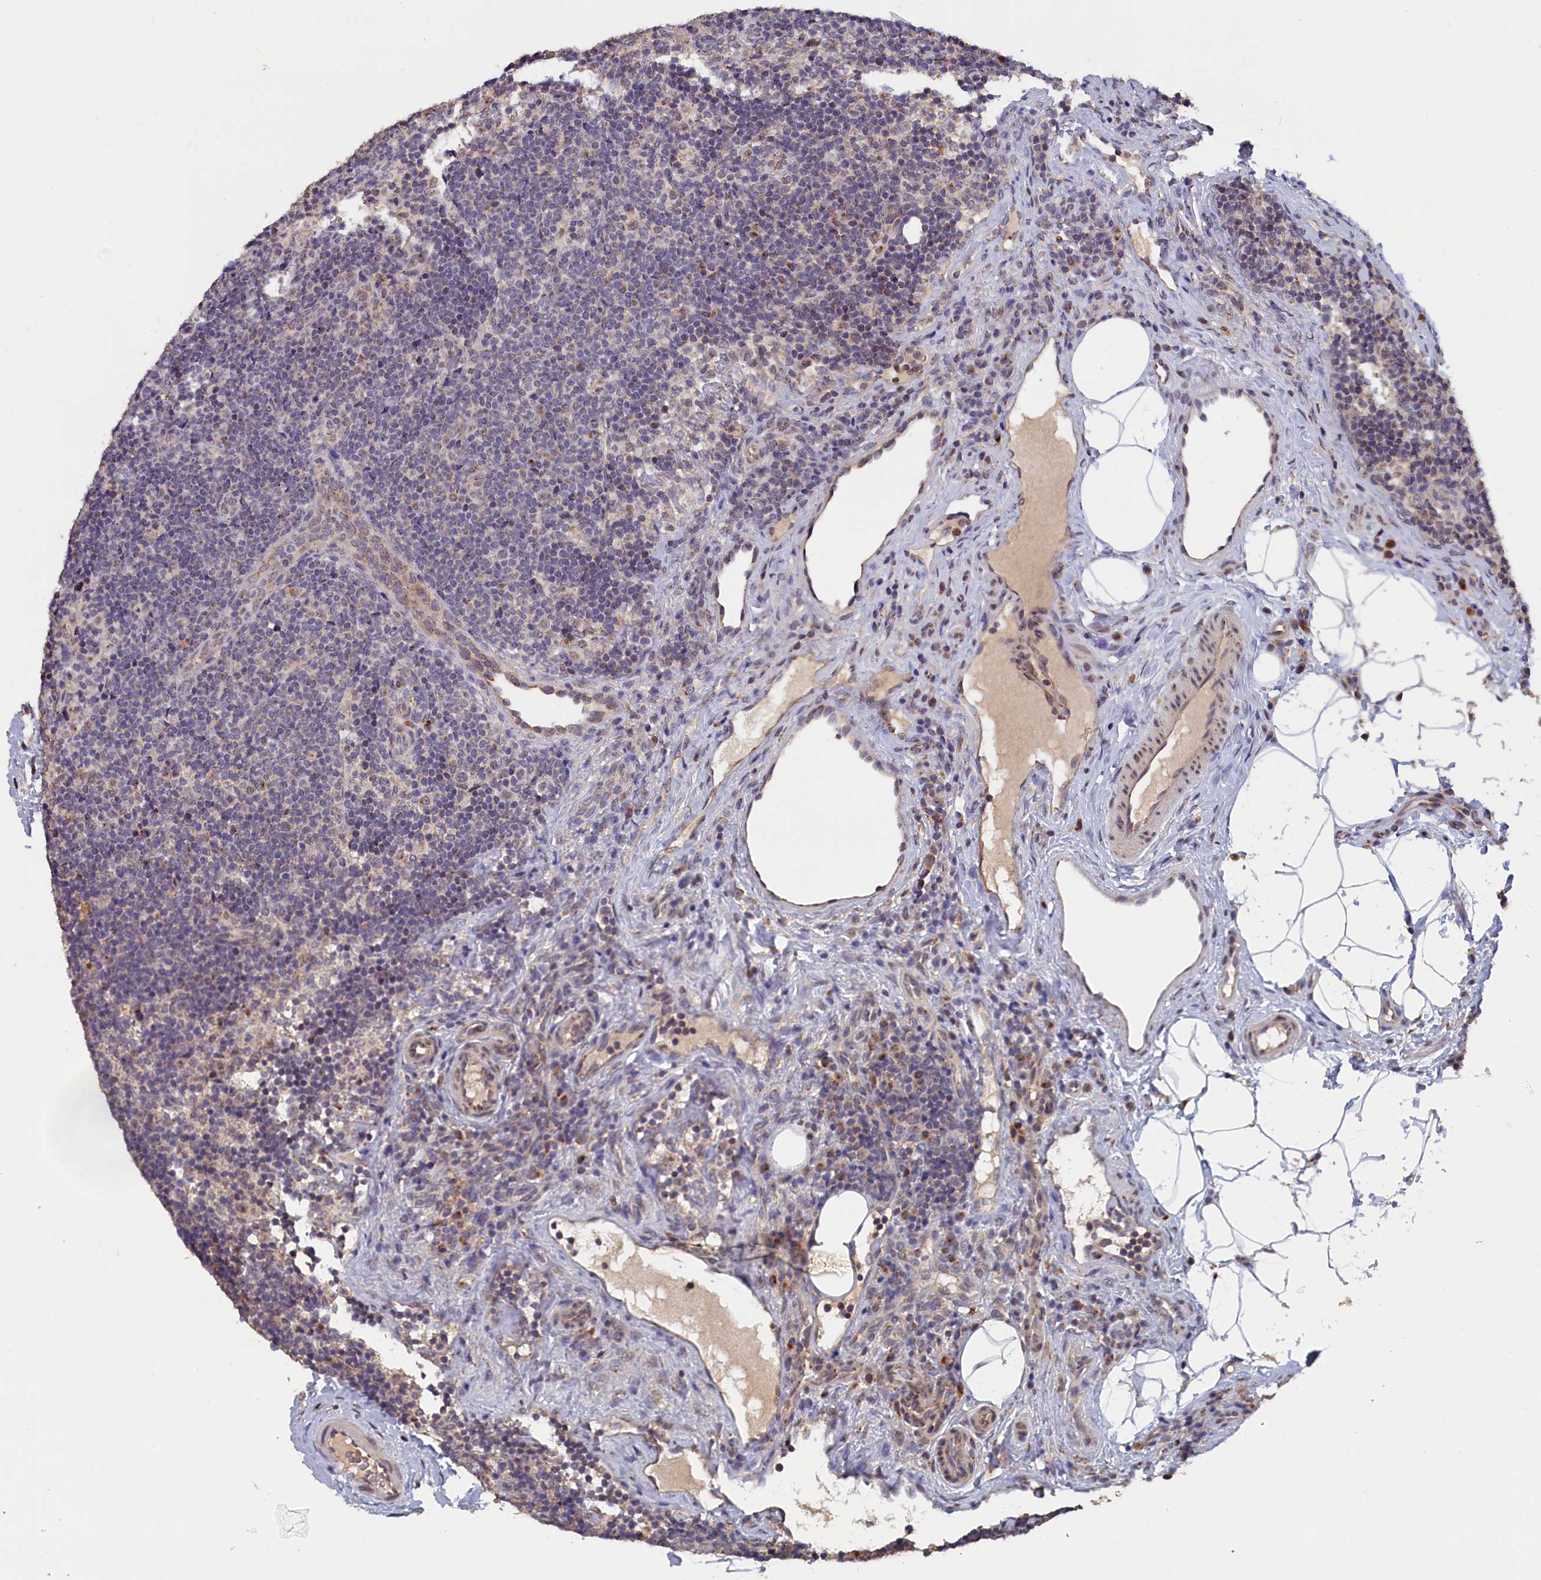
{"staining": {"intensity": "weak", "quantity": "25%-75%", "location": "nuclear"}, "tissue": "lymph node", "cell_type": "Germinal center cells", "image_type": "normal", "snomed": [{"axis": "morphology", "description": "Normal tissue, NOS"}, {"axis": "topography", "description": "Lymph node"}], "caption": "Immunohistochemistry image of unremarkable human lymph node stained for a protein (brown), which shows low levels of weak nuclear expression in about 25%-75% of germinal center cells.", "gene": "PIGQ", "patient": {"sex": "female", "age": 22}}